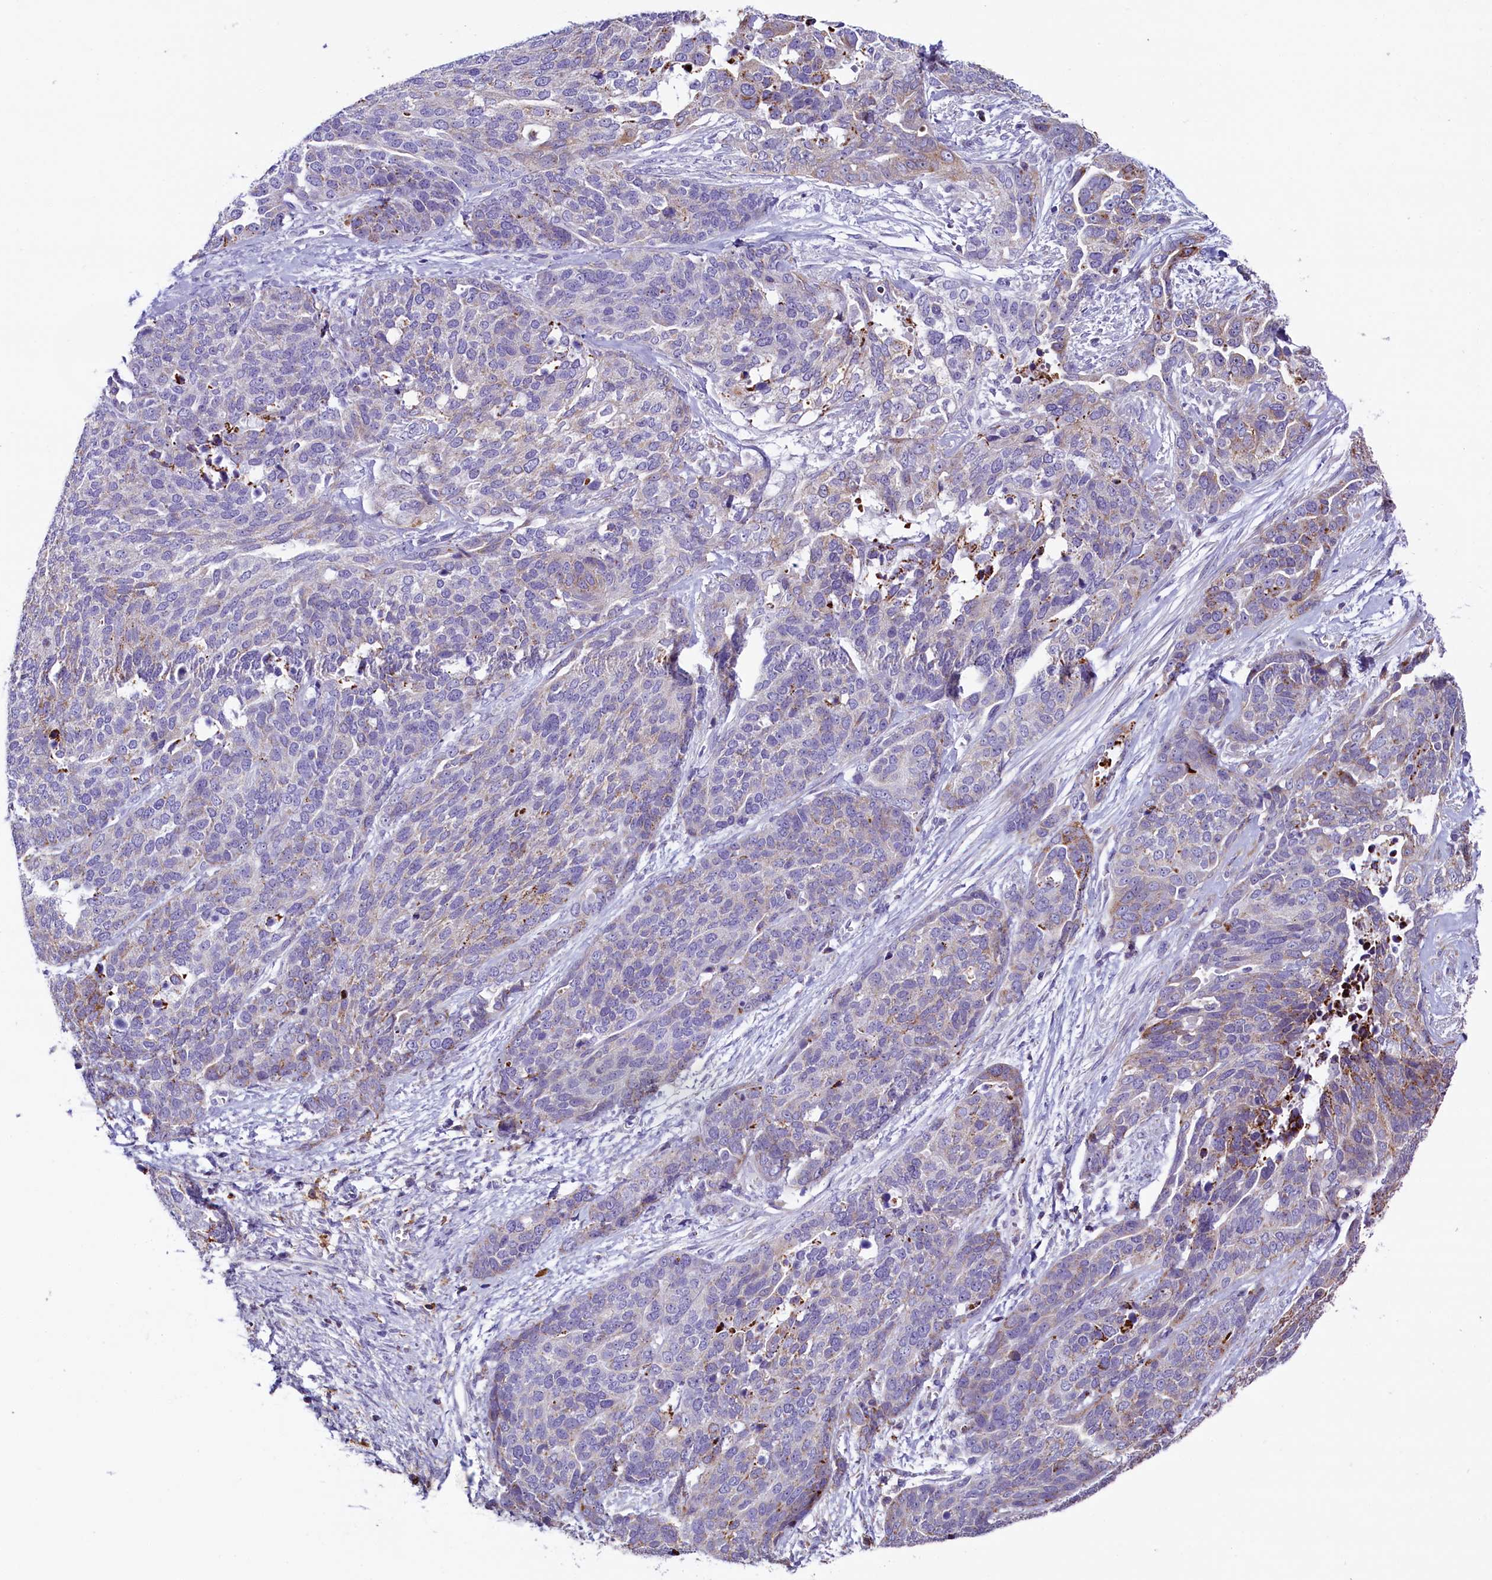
{"staining": {"intensity": "negative", "quantity": "none", "location": "none"}, "tissue": "ovarian cancer", "cell_type": "Tumor cells", "image_type": "cancer", "snomed": [{"axis": "morphology", "description": "Cystadenocarcinoma, serous, NOS"}, {"axis": "topography", "description": "Ovary"}], "caption": "The immunohistochemistry (IHC) micrograph has no significant staining in tumor cells of serous cystadenocarcinoma (ovarian) tissue.", "gene": "IL20RA", "patient": {"sex": "female", "age": 44}}